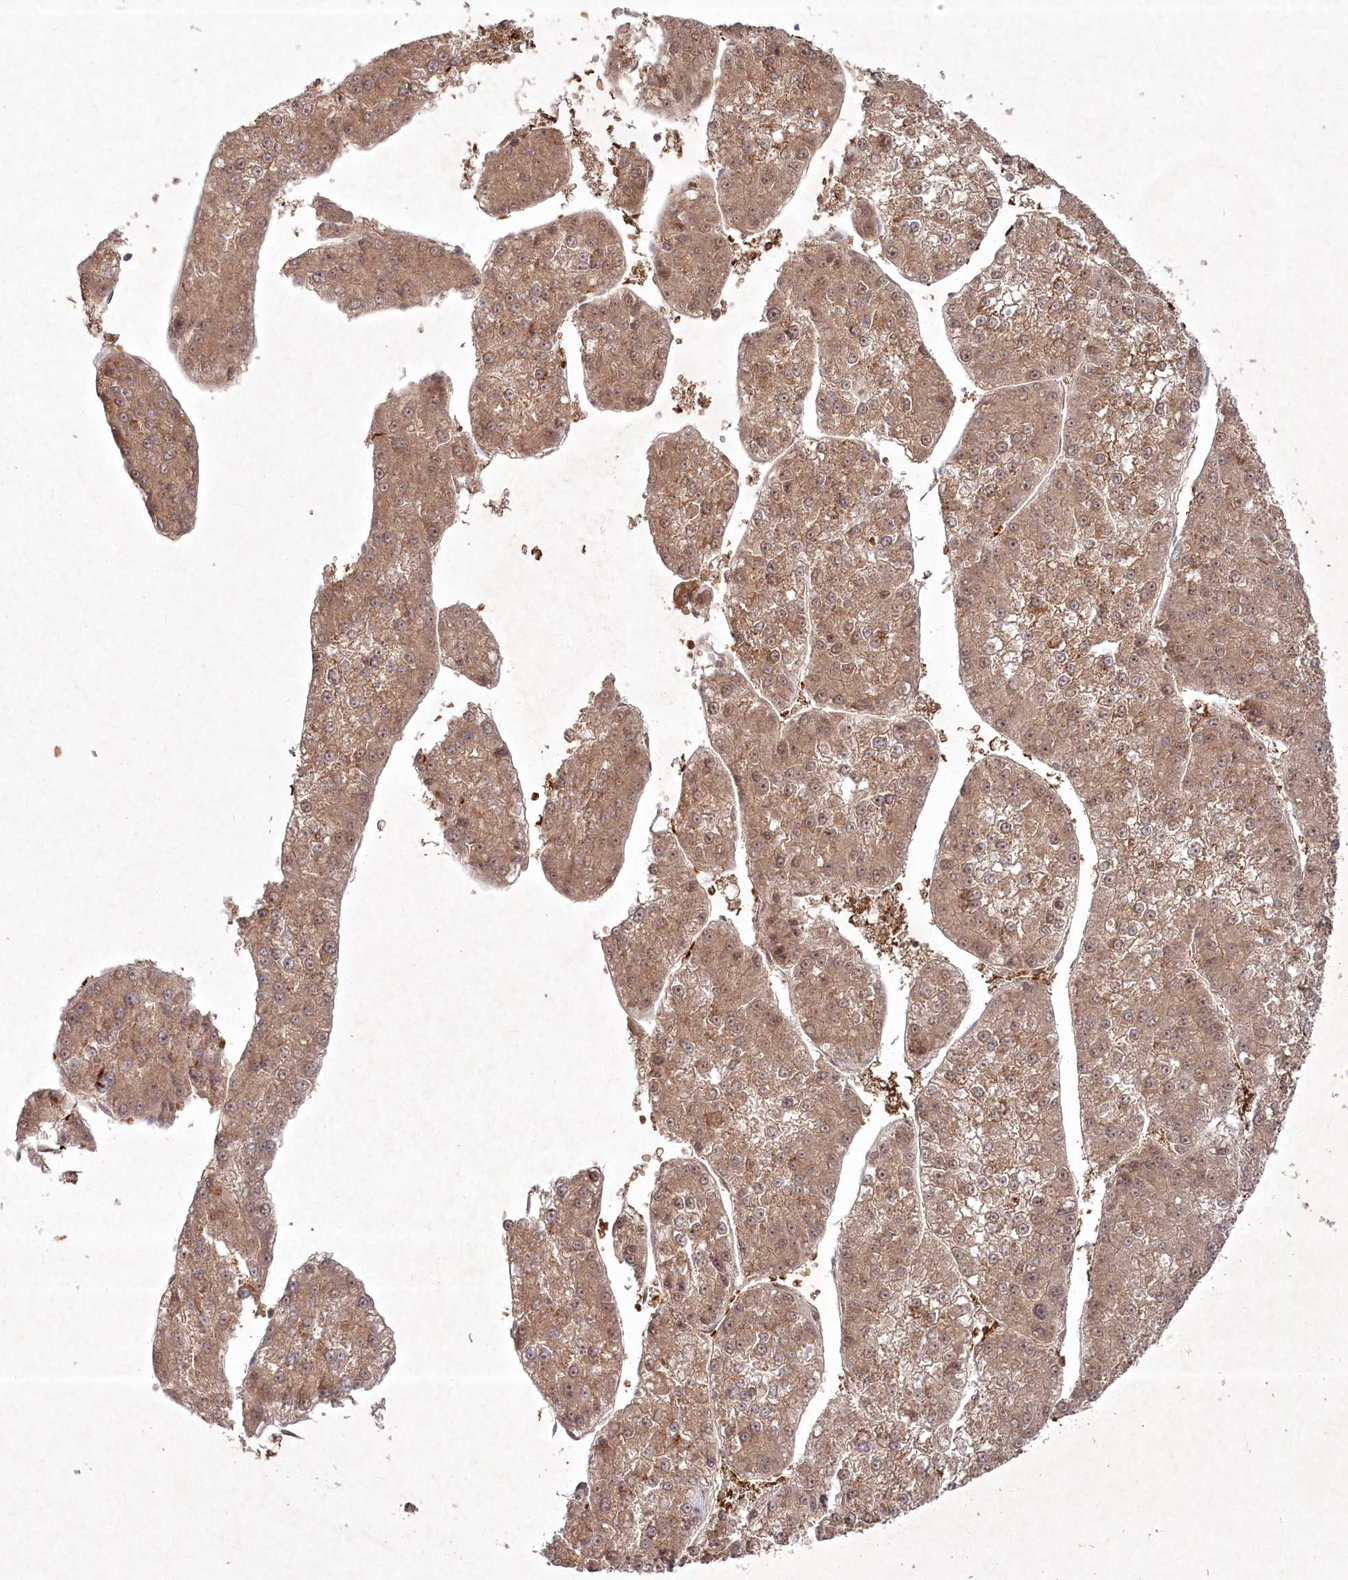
{"staining": {"intensity": "moderate", "quantity": ">75%", "location": "cytoplasmic/membranous,nuclear"}, "tissue": "liver cancer", "cell_type": "Tumor cells", "image_type": "cancer", "snomed": [{"axis": "morphology", "description": "Carcinoma, Hepatocellular, NOS"}, {"axis": "topography", "description": "Liver"}], "caption": "Brown immunohistochemical staining in human hepatocellular carcinoma (liver) reveals moderate cytoplasmic/membranous and nuclear expression in approximately >75% of tumor cells. The staining was performed using DAB to visualize the protein expression in brown, while the nuclei were stained in blue with hematoxylin (Magnification: 20x).", "gene": "FBXL17", "patient": {"sex": "female", "age": 73}}